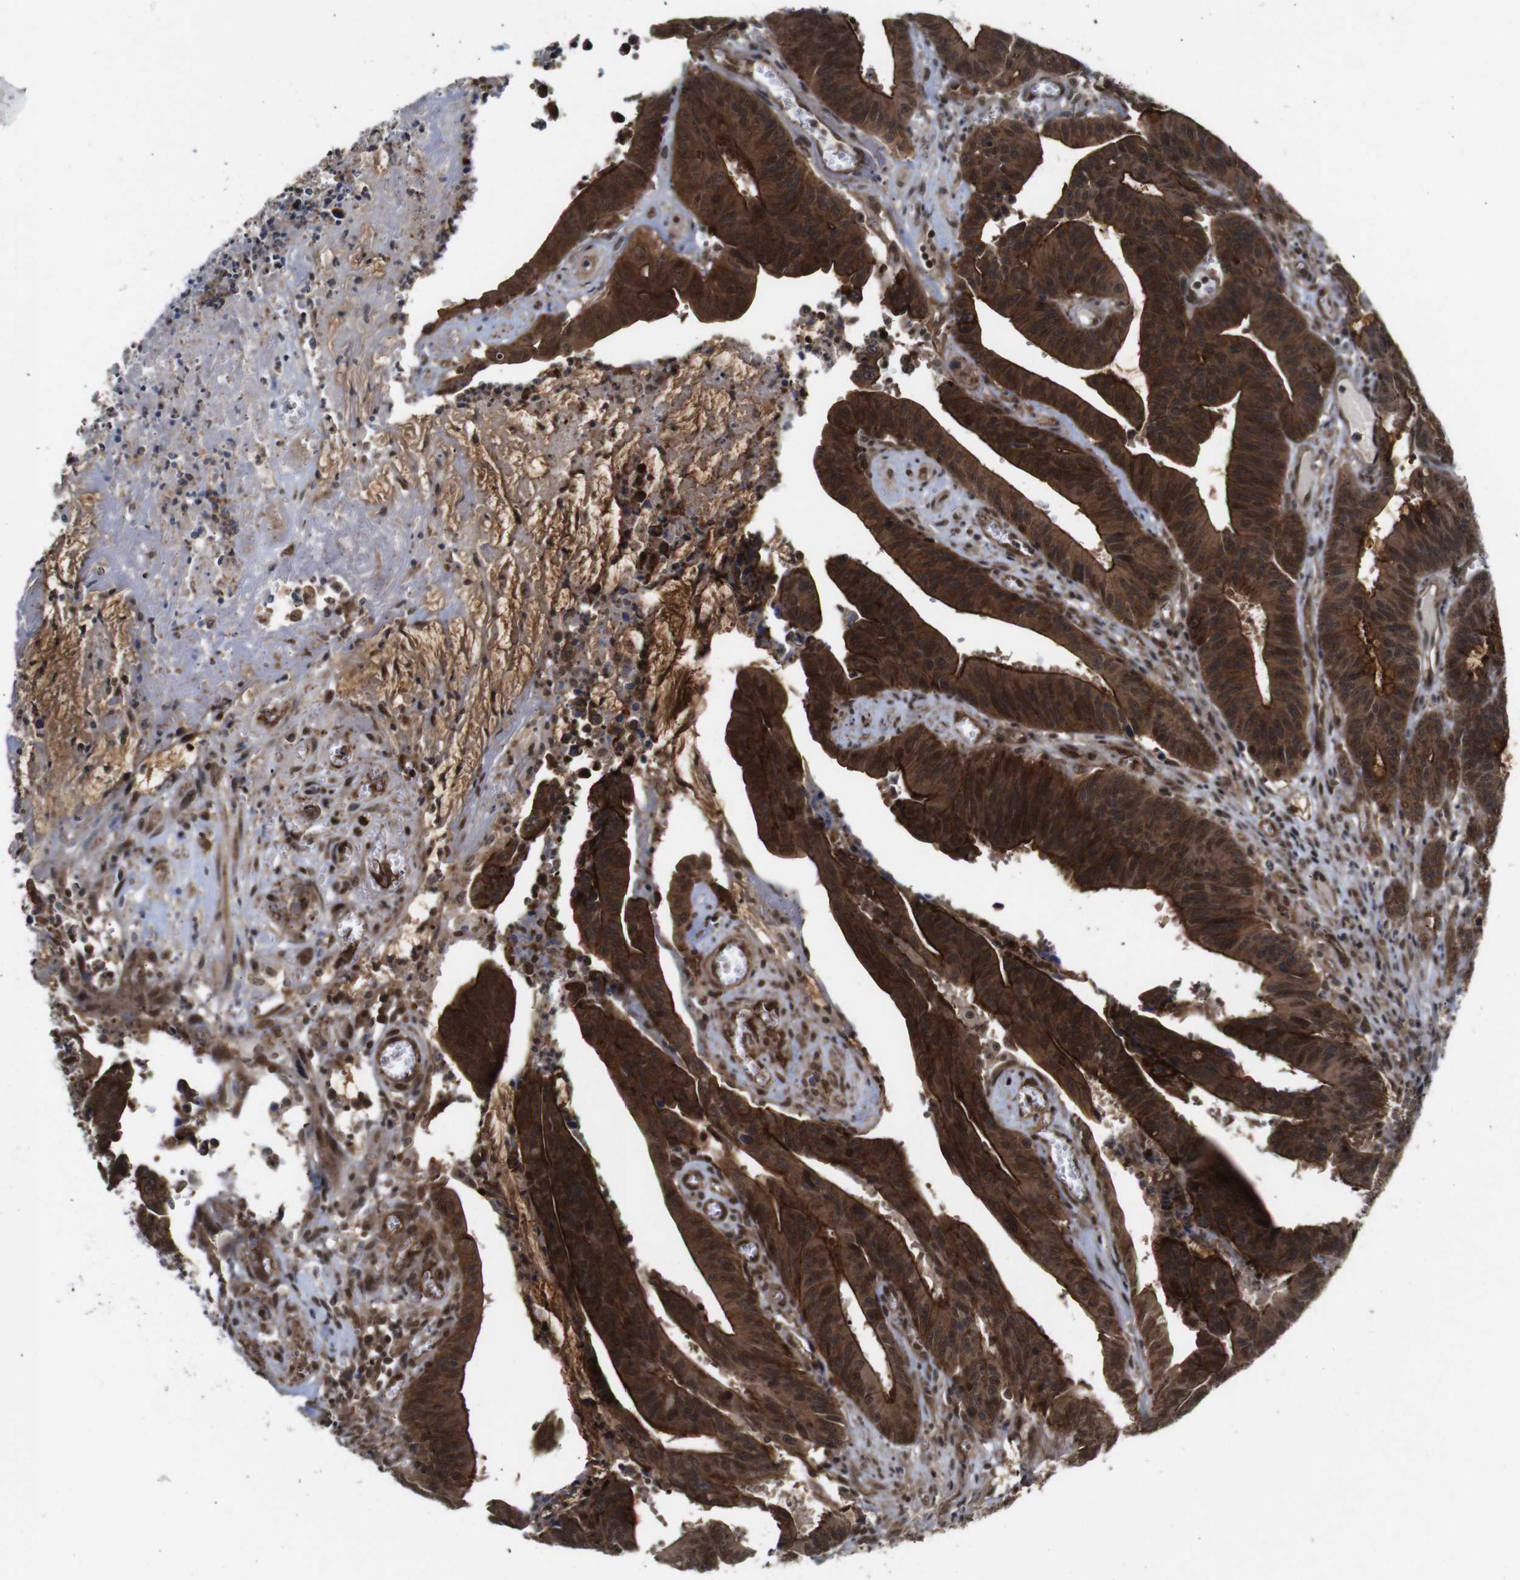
{"staining": {"intensity": "strong", "quantity": ">75%", "location": "cytoplasmic/membranous"}, "tissue": "colorectal cancer", "cell_type": "Tumor cells", "image_type": "cancer", "snomed": [{"axis": "morphology", "description": "Adenocarcinoma, NOS"}, {"axis": "topography", "description": "Colon"}], "caption": "DAB (3,3'-diaminobenzidine) immunohistochemical staining of adenocarcinoma (colorectal) exhibits strong cytoplasmic/membranous protein staining in about >75% of tumor cells. Nuclei are stained in blue.", "gene": "NANOS1", "patient": {"sex": "male", "age": 45}}